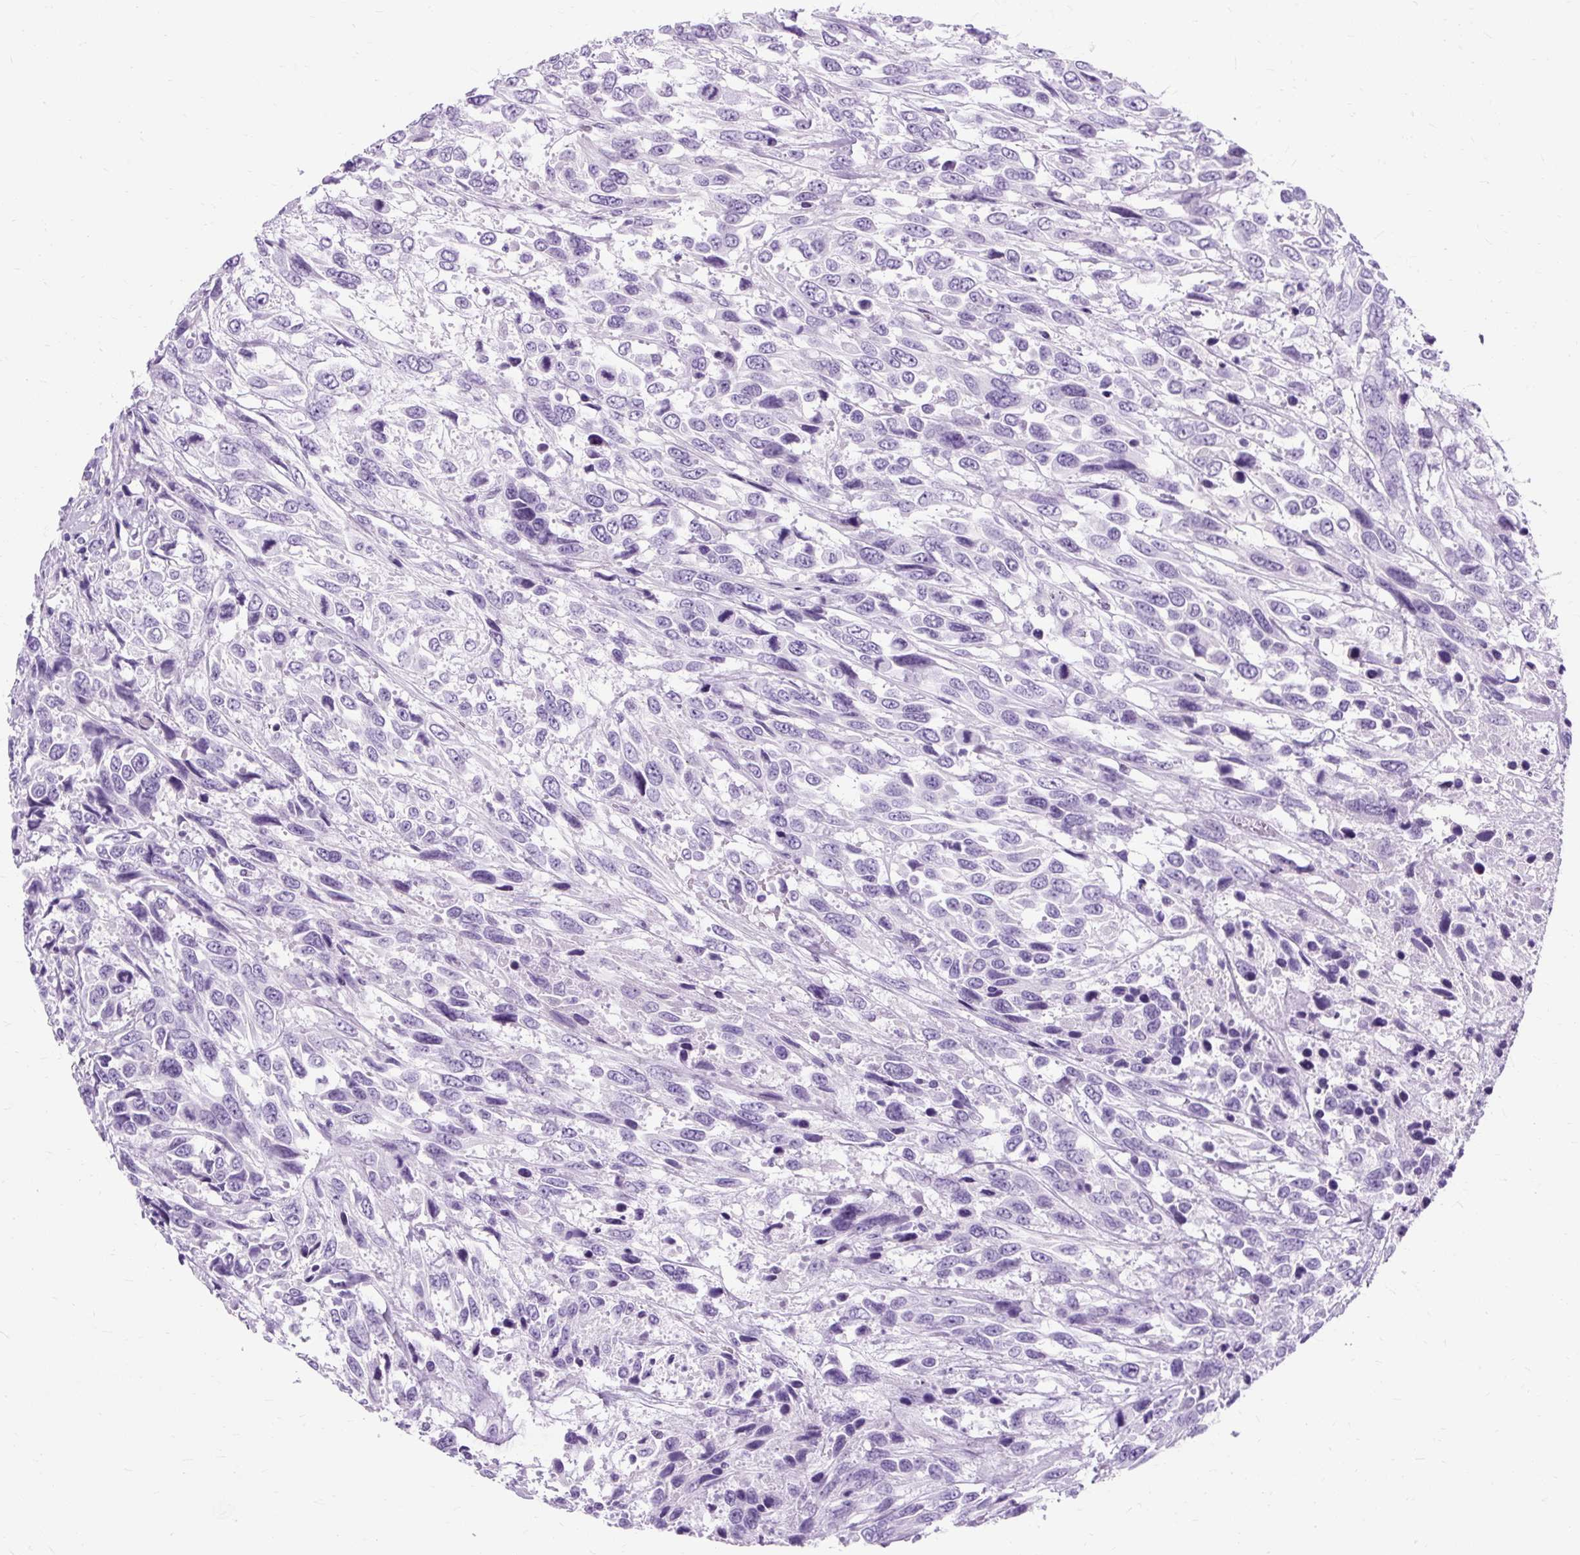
{"staining": {"intensity": "negative", "quantity": "none", "location": "none"}, "tissue": "urothelial cancer", "cell_type": "Tumor cells", "image_type": "cancer", "snomed": [{"axis": "morphology", "description": "Urothelial carcinoma, High grade"}, {"axis": "topography", "description": "Urinary bladder"}], "caption": "Immunohistochemistry (IHC) of urothelial cancer displays no positivity in tumor cells. (Immunohistochemistry, brightfield microscopy, high magnification).", "gene": "TMEM89", "patient": {"sex": "female", "age": 70}}